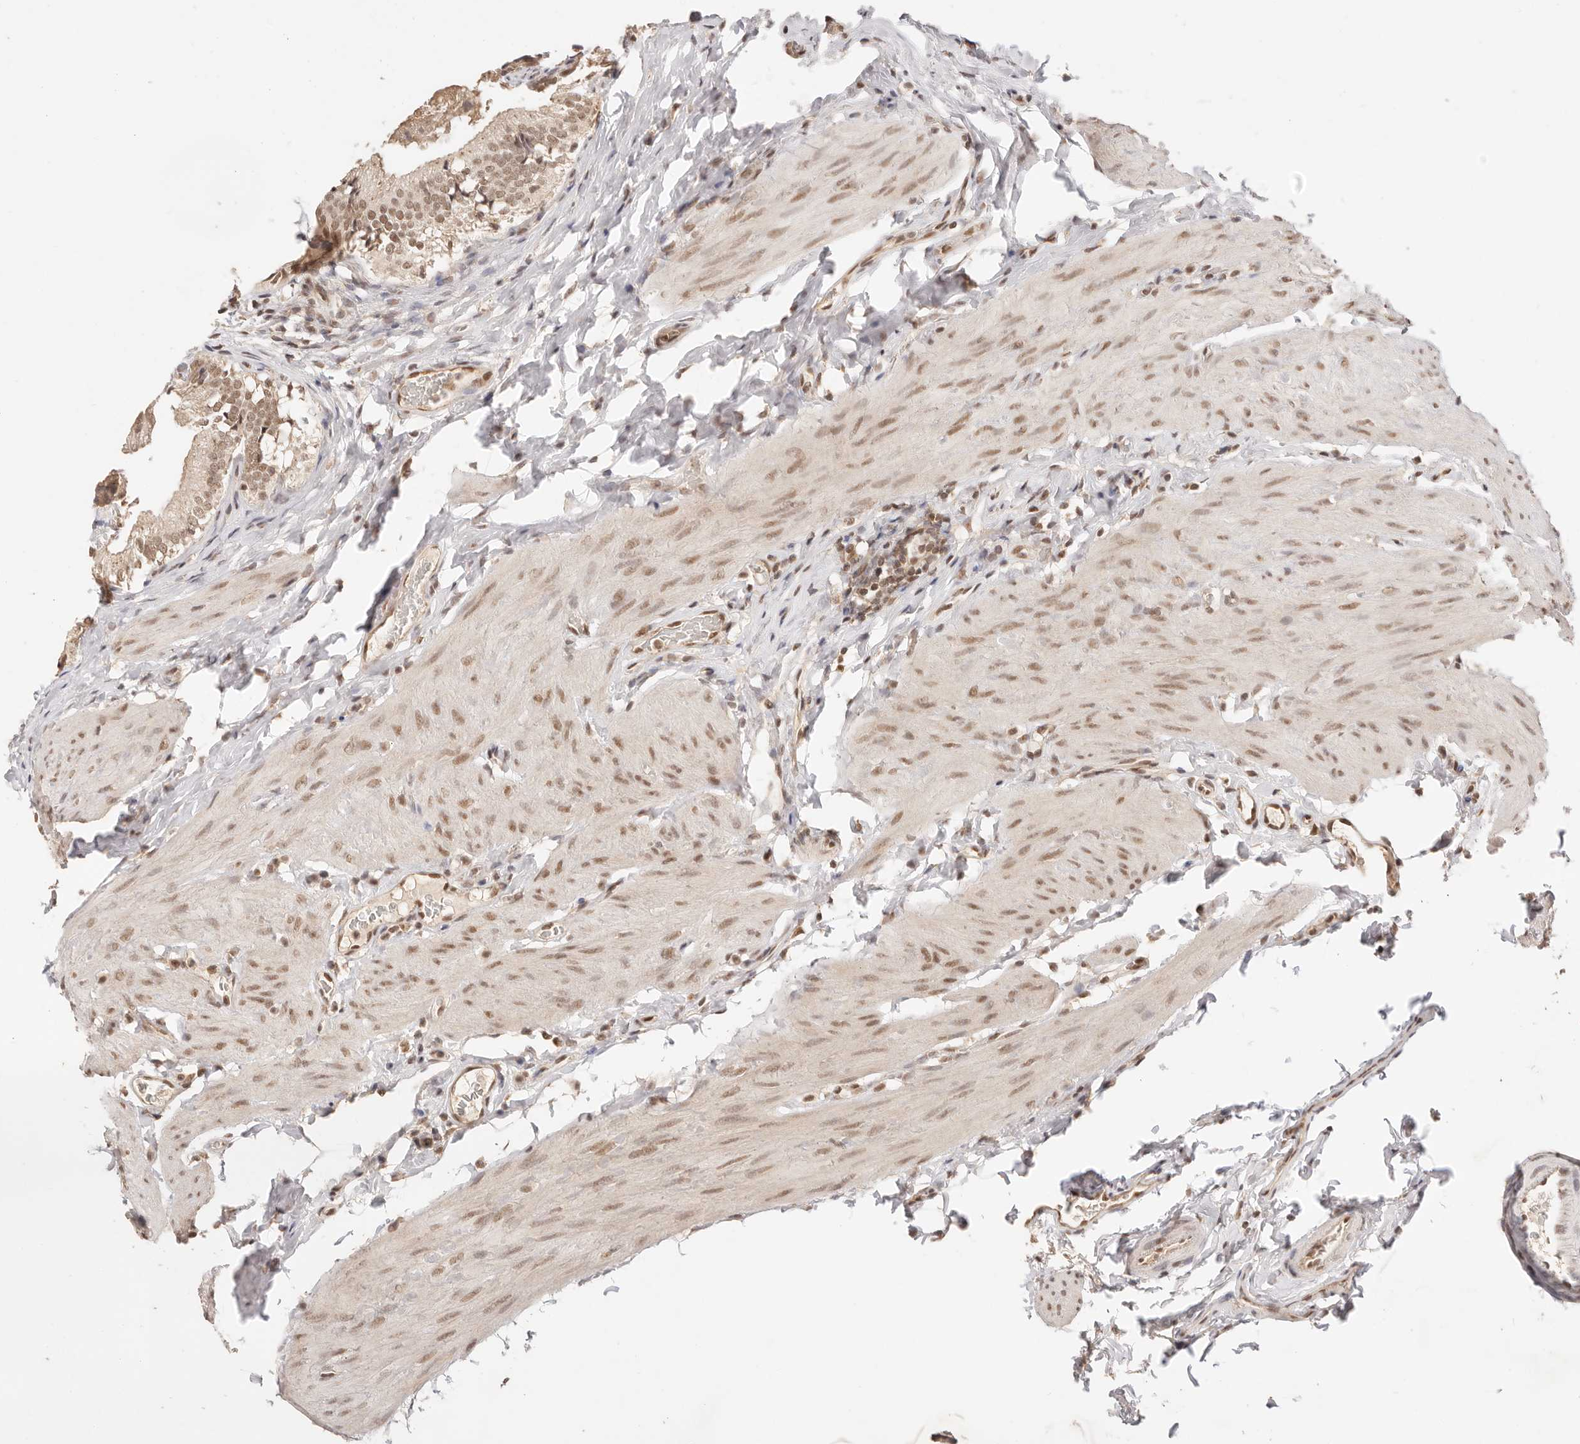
{"staining": {"intensity": "moderate", "quantity": ">75%", "location": "nuclear"}, "tissue": "gallbladder", "cell_type": "Glandular cells", "image_type": "normal", "snomed": [{"axis": "morphology", "description": "Normal tissue, NOS"}, {"axis": "topography", "description": "Gallbladder"}], "caption": "Human gallbladder stained with a brown dye reveals moderate nuclear positive positivity in about >75% of glandular cells.", "gene": "RFC3", "patient": {"sex": "female", "age": 30}}